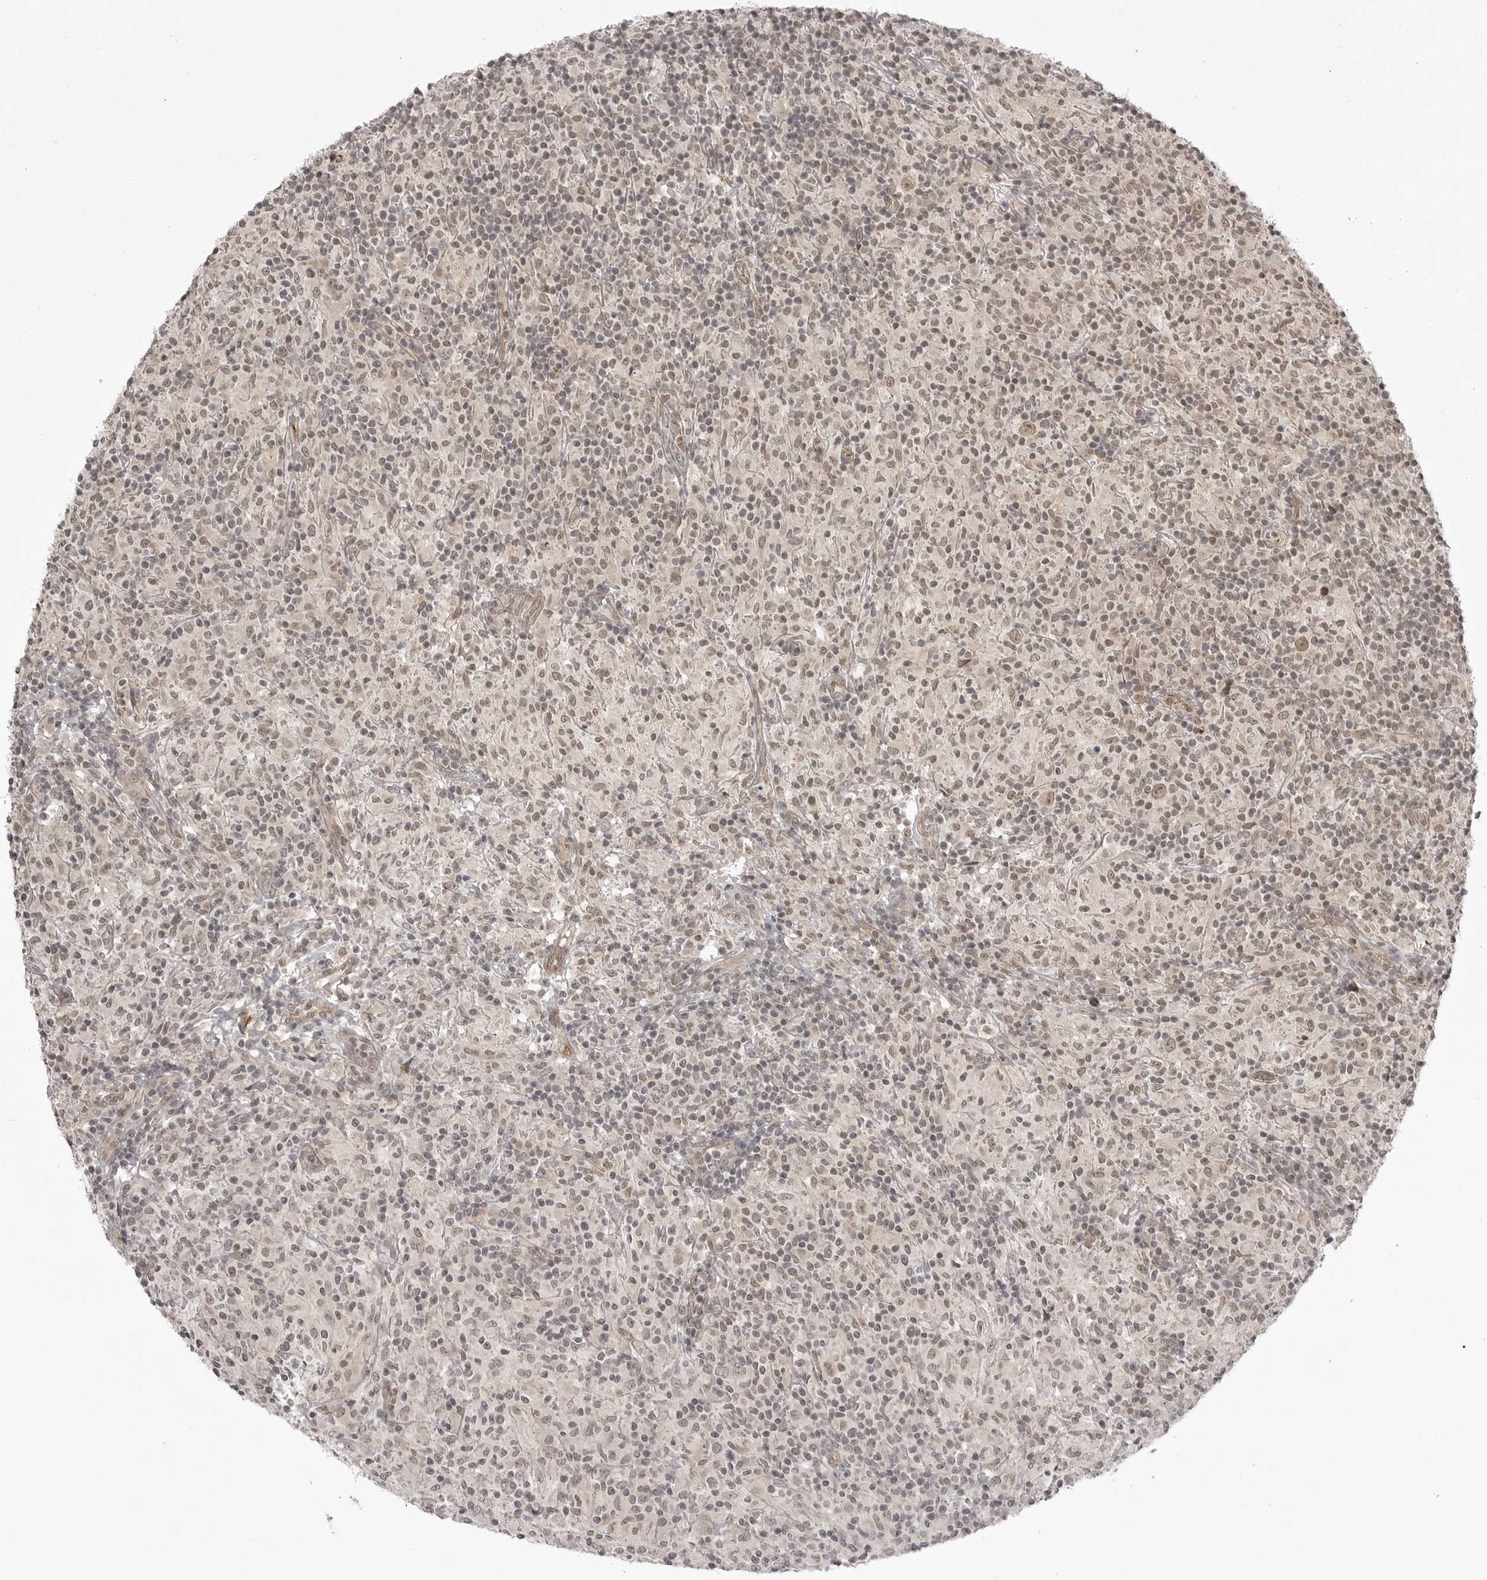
{"staining": {"intensity": "weak", "quantity": "25%-75%", "location": "nuclear"}, "tissue": "lymphoma", "cell_type": "Tumor cells", "image_type": "cancer", "snomed": [{"axis": "morphology", "description": "Hodgkin's disease, NOS"}, {"axis": "topography", "description": "Lymph node"}], "caption": "Protein expression analysis of Hodgkin's disease shows weak nuclear positivity in approximately 25%-75% of tumor cells. The protein is stained brown, and the nuclei are stained in blue (DAB IHC with brightfield microscopy, high magnification).", "gene": "SORBS1", "patient": {"sex": "male", "age": 70}}